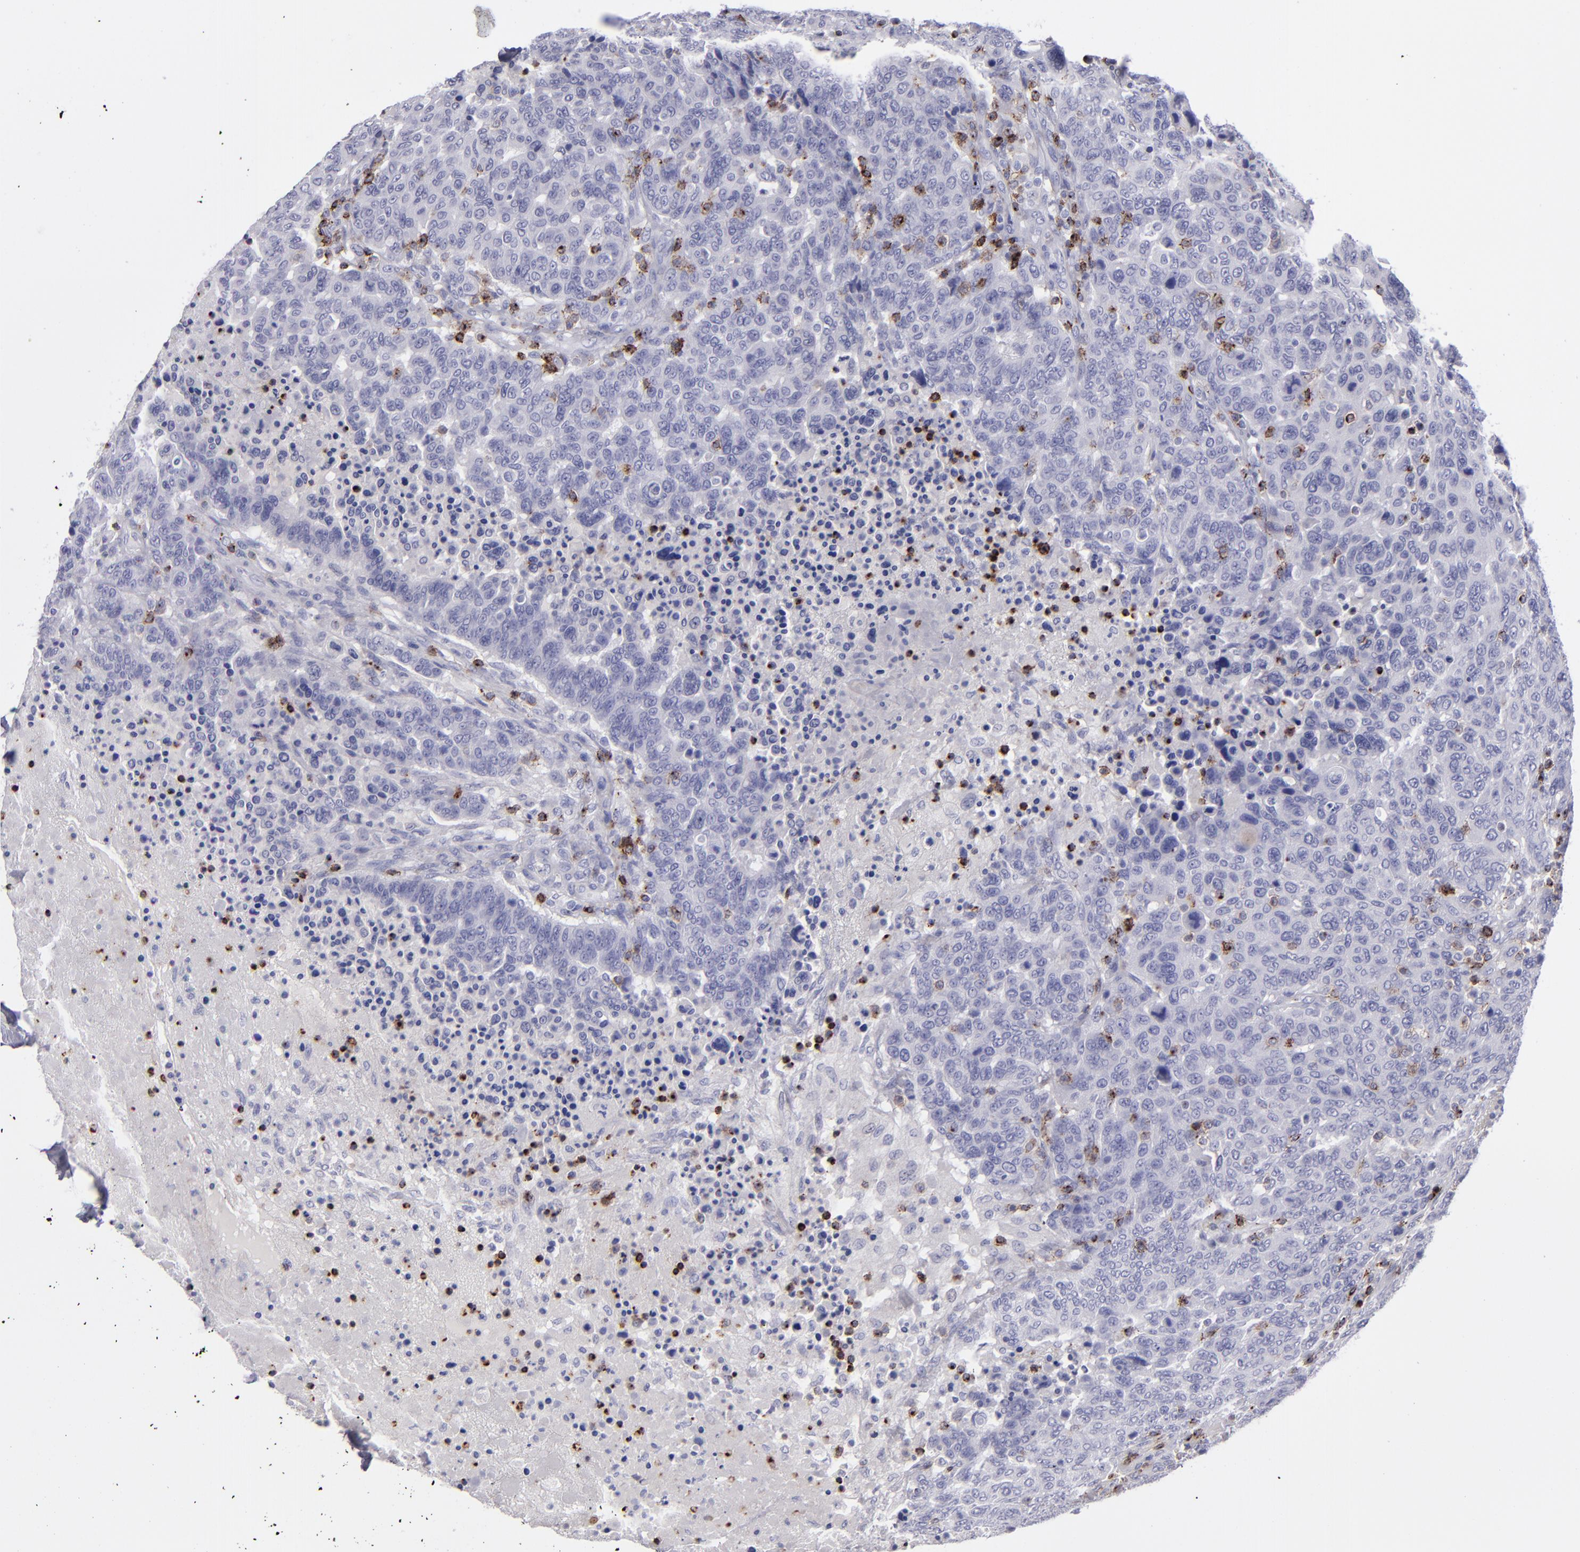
{"staining": {"intensity": "negative", "quantity": "none", "location": "none"}, "tissue": "breast cancer", "cell_type": "Tumor cells", "image_type": "cancer", "snomed": [{"axis": "morphology", "description": "Duct carcinoma"}, {"axis": "topography", "description": "Breast"}], "caption": "DAB (3,3'-diaminobenzidine) immunohistochemical staining of breast cancer (infiltrating ductal carcinoma) displays no significant expression in tumor cells. The staining is performed using DAB brown chromogen with nuclei counter-stained in using hematoxylin.", "gene": "CD2", "patient": {"sex": "female", "age": 37}}